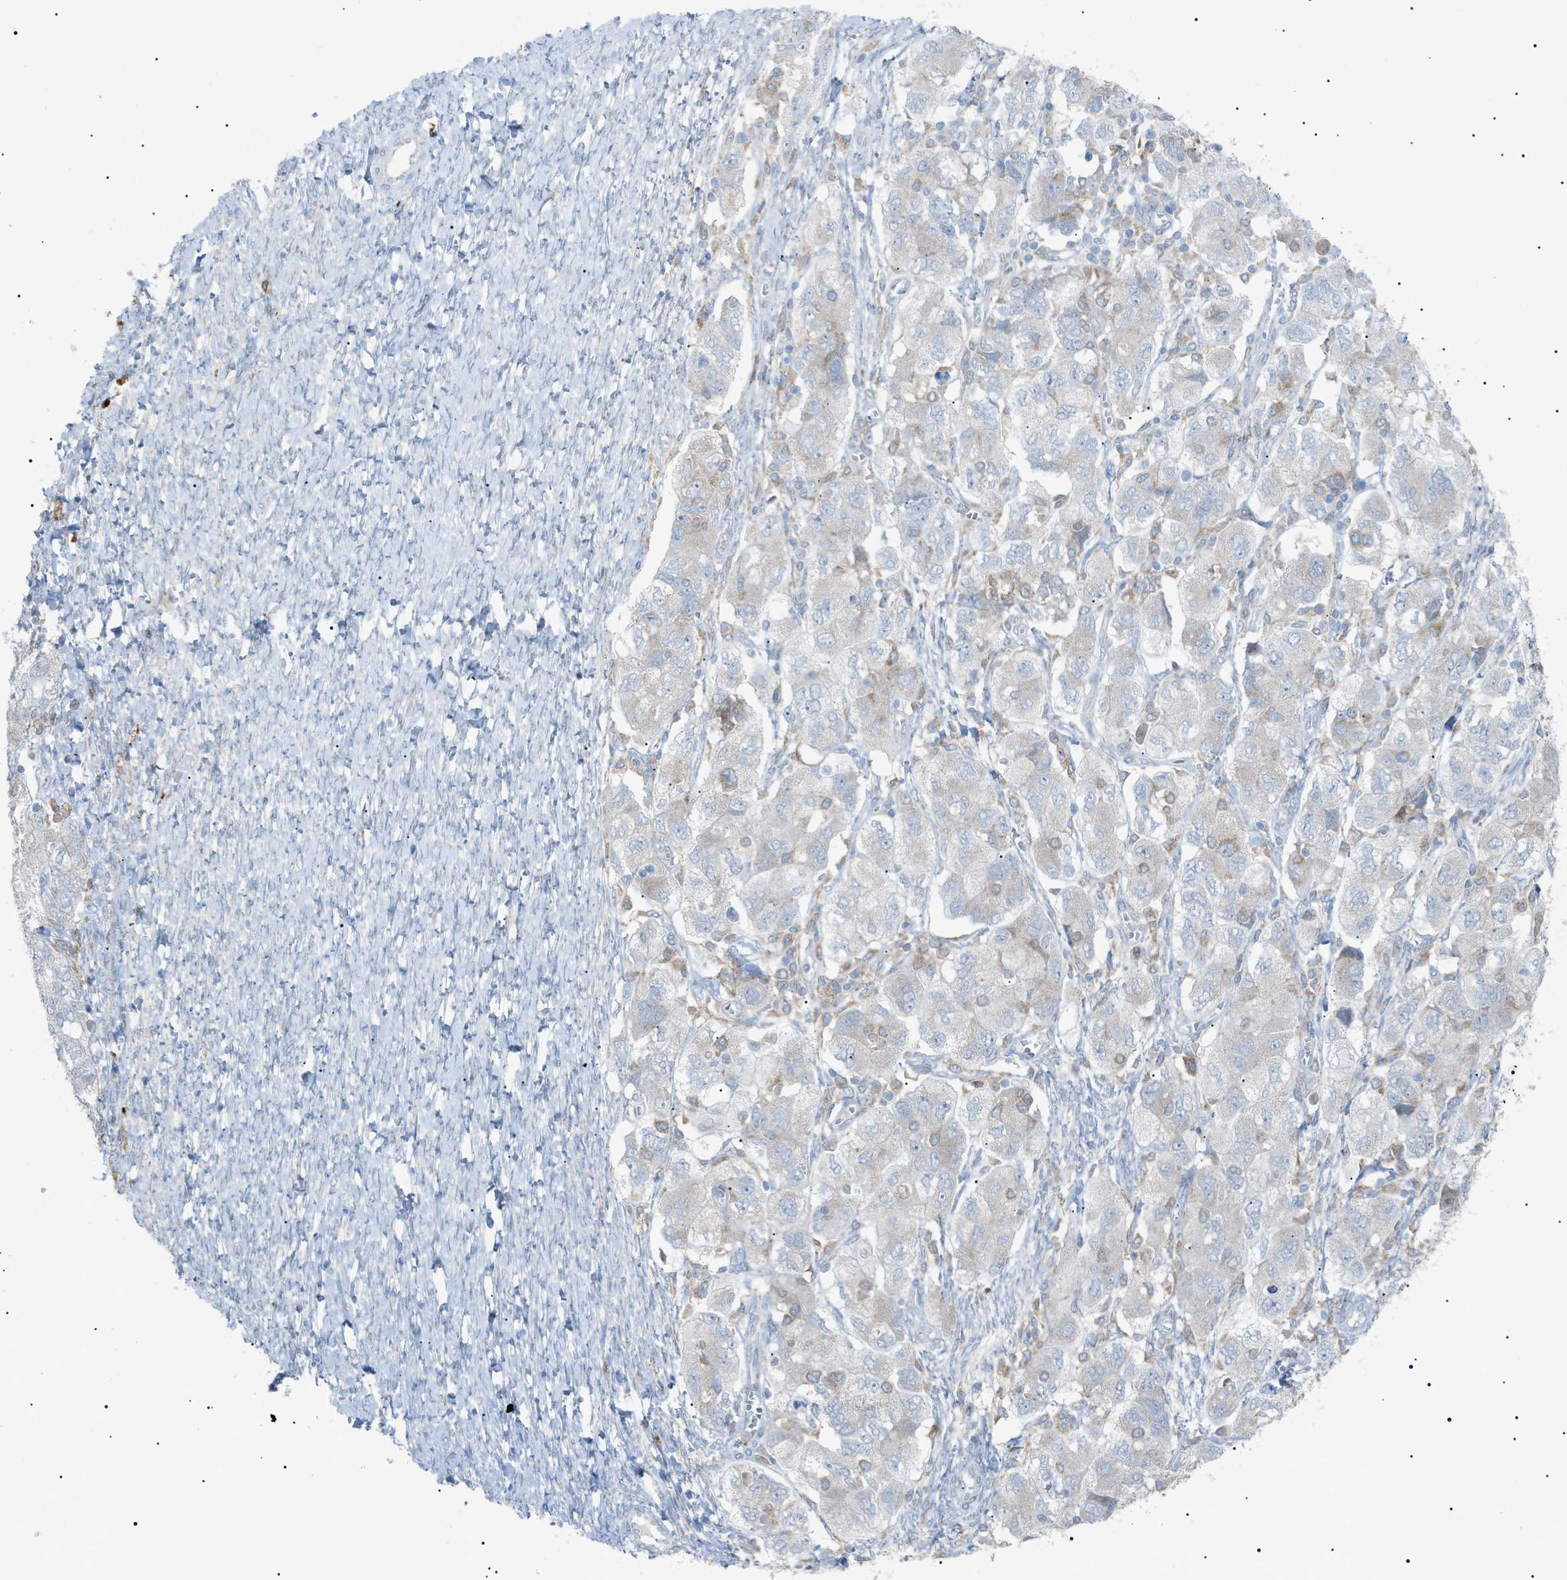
{"staining": {"intensity": "negative", "quantity": "none", "location": "none"}, "tissue": "ovarian cancer", "cell_type": "Tumor cells", "image_type": "cancer", "snomed": [{"axis": "morphology", "description": "Carcinoma, NOS"}, {"axis": "morphology", "description": "Cystadenocarcinoma, serous, NOS"}, {"axis": "topography", "description": "Ovary"}], "caption": "The histopathology image demonstrates no staining of tumor cells in serous cystadenocarcinoma (ovarian).", "gene": "BTK", "patient": {"sex": "female", "age": 69}}